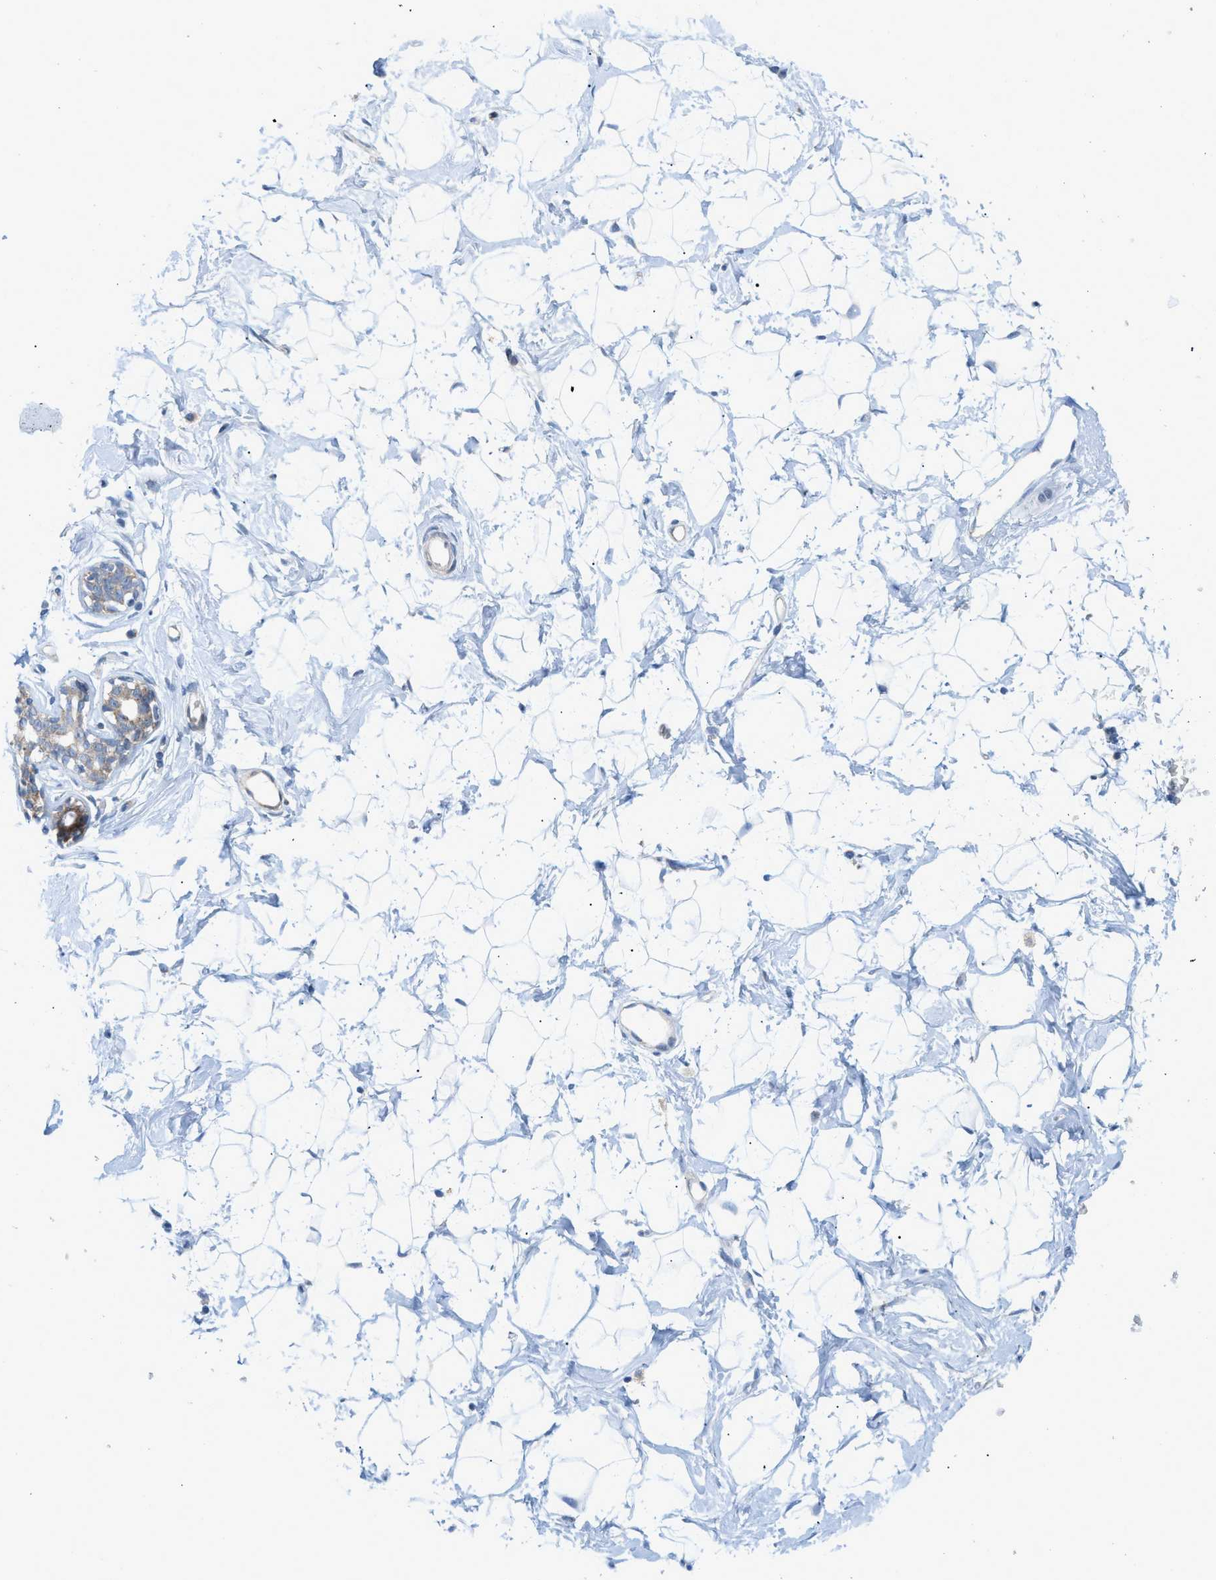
{"staining": {"intensity": "negative", "quantity": "none", "location": "none"}, "tissue": "breast", "cell_type": "Adipocytes", "image_type": "normal", "snomed": [{"axis": "morphology", "description": "Normal tissue, NOS"}, {"axis": "topography", "description": "Breast"}], "caption": "Immunohistochemical staining of normal human breast exhibits no significant staining in adipocytes.", "gene": "RBBP9", "patient": {"sex": "female", "age": 23}}